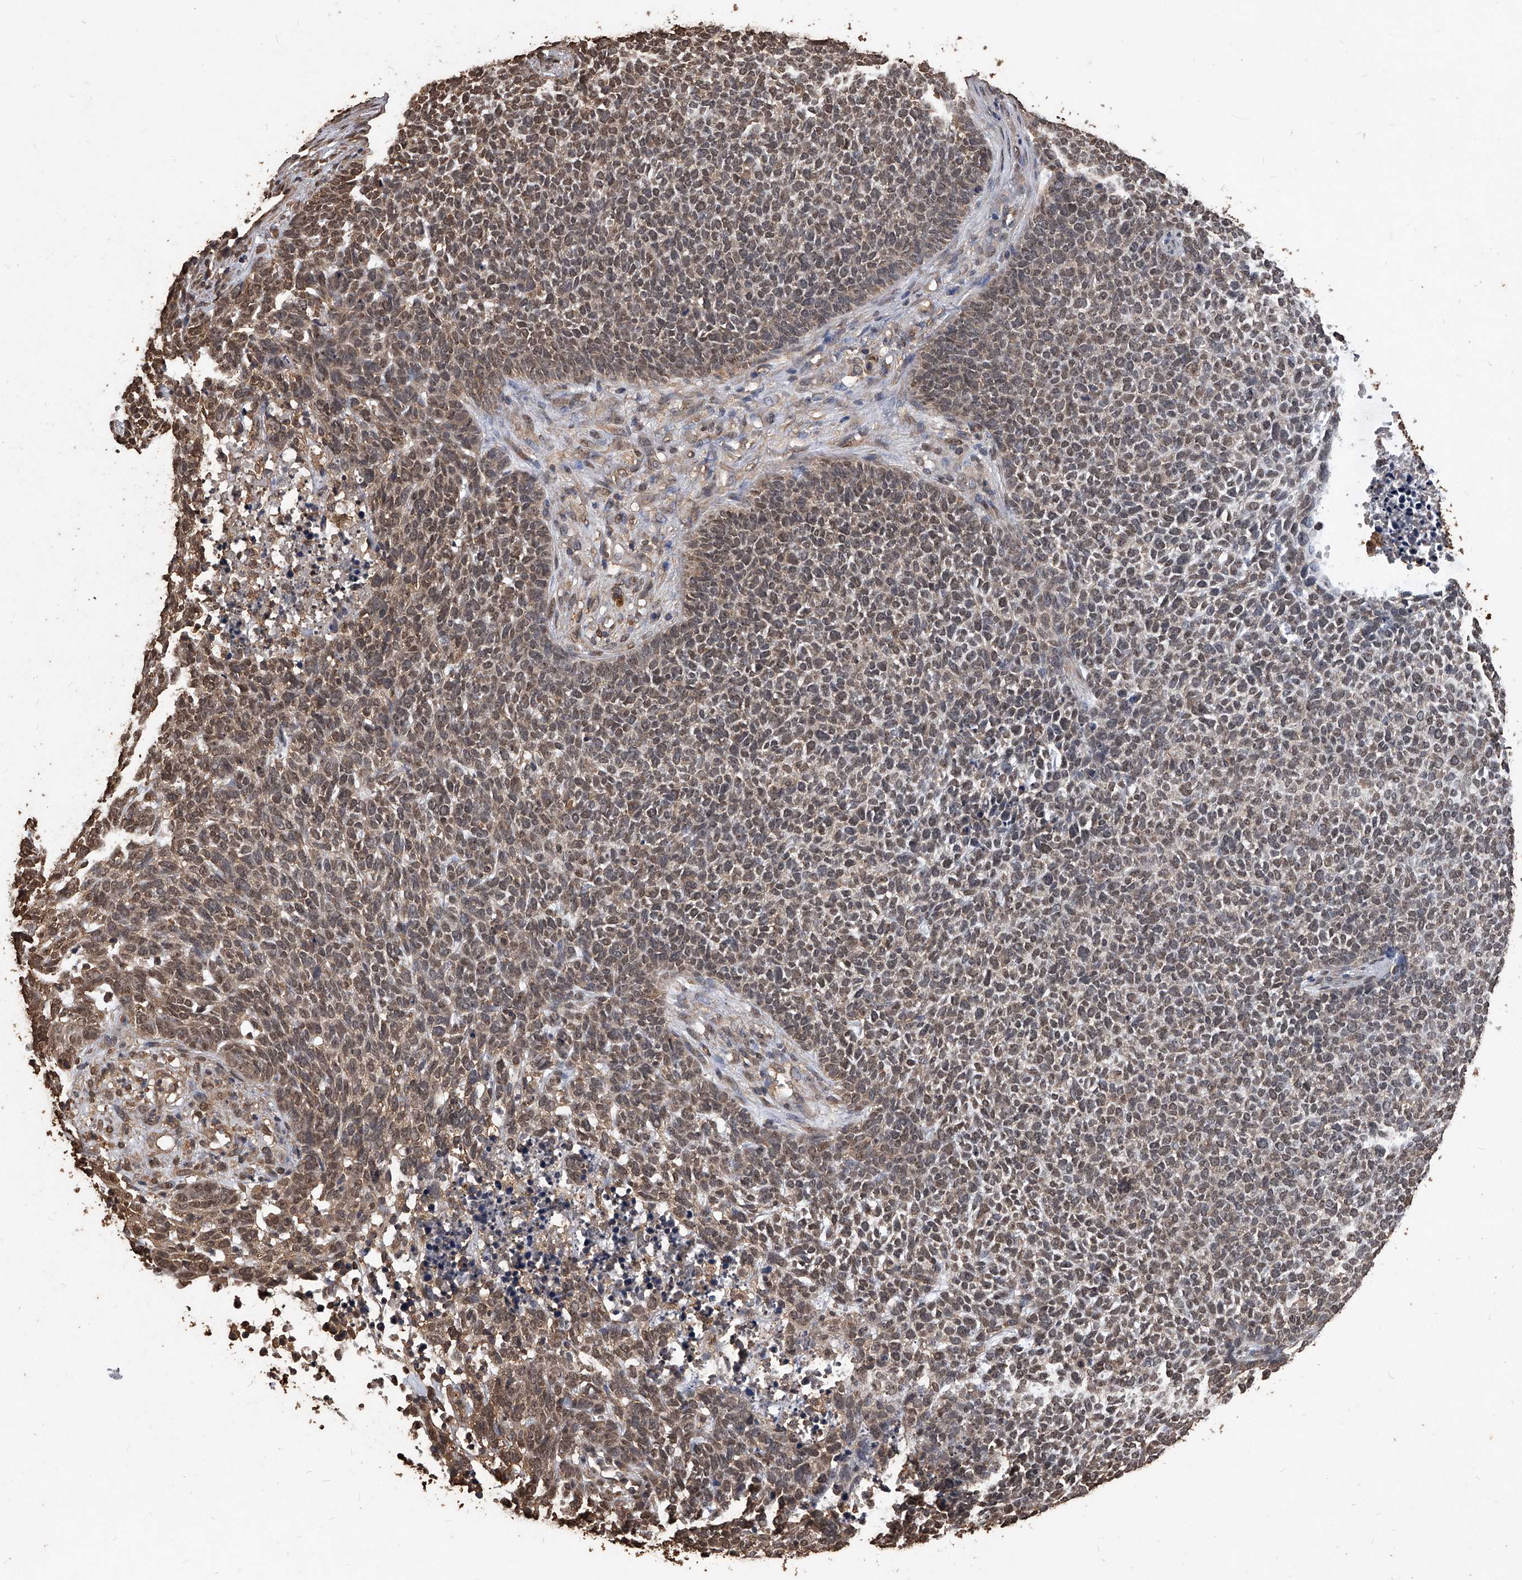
{"staining": {"intensity": "moderate", "quantity": ">75%", "location": "cytoplasmic/membranous,nuclear"}, "tissue": "skin cancer", "cell_type": "Tumor cells", "image_type": "cancer", "snomed": [{"axis": "morphology", "description": "Basal cell carcinoma"}, {"axis": "topography", "description": "Skin"}], "caption": "Approximately >75% of tumor cells in basal cell carcinoma (skin) show moderate cytoplasmic/membranous and nuclear protein expression as visualized by brown immunohistochemical staining.", "gene": "FBXL4", "patient": {"sex": "female", "age": 84}}